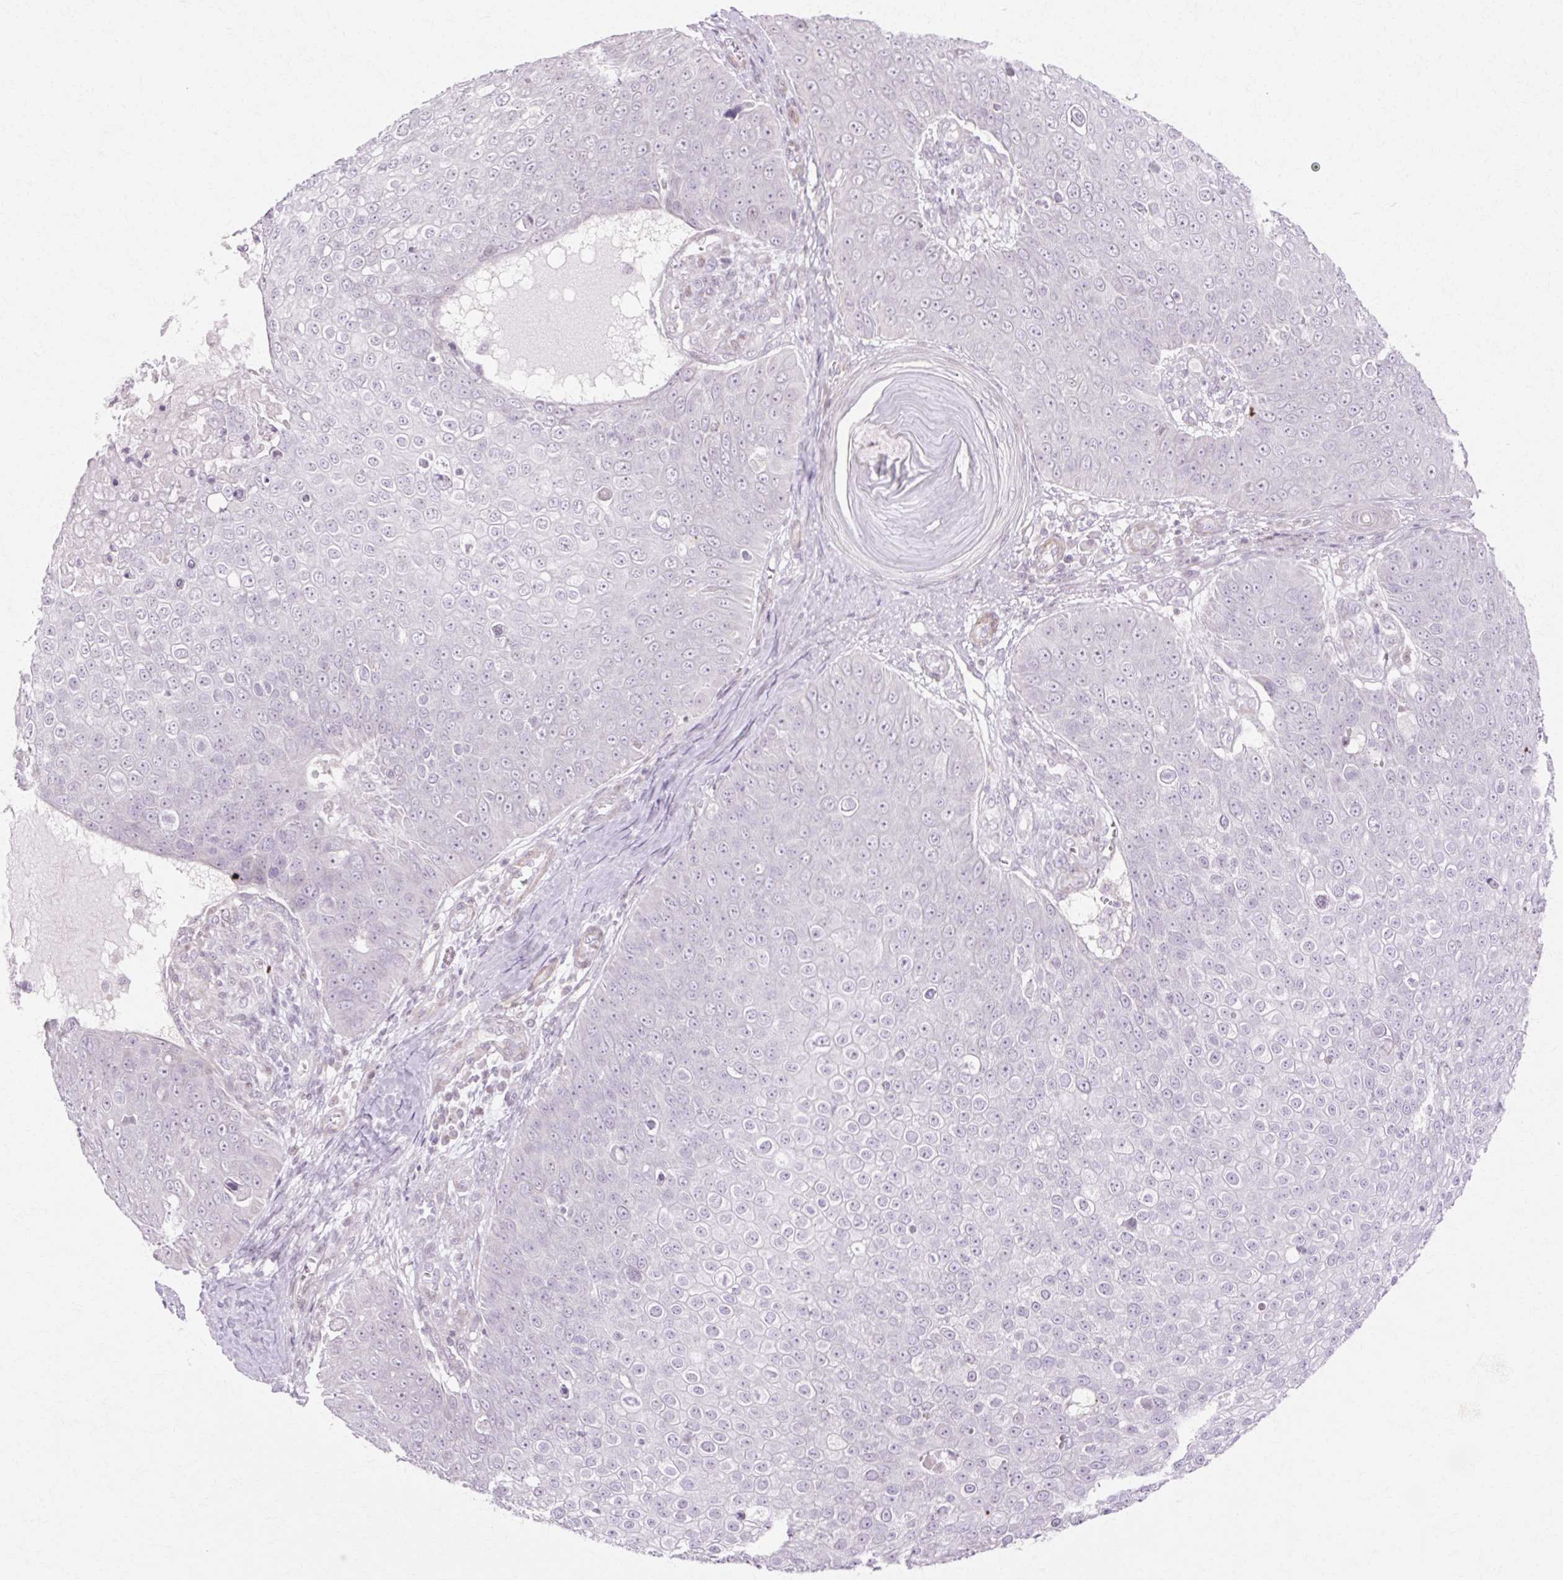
{"staining": {"intensity": "negative", "quantity": "none", "location": "none"}, "tissue": "skin cancer", "cell_type": "Tumor cells", "image_type": "cancer", "snomed": [{"axis": "morphology", "description": "Squamous cell carcinoma, NOS"}, {"axis": "topography", "description": "Skin"}], "caption": "There is no significant positivity in tumor cells of skin cancer.", "gene": "C3orf49", "patient": {"sex": "male", "age": 71}}